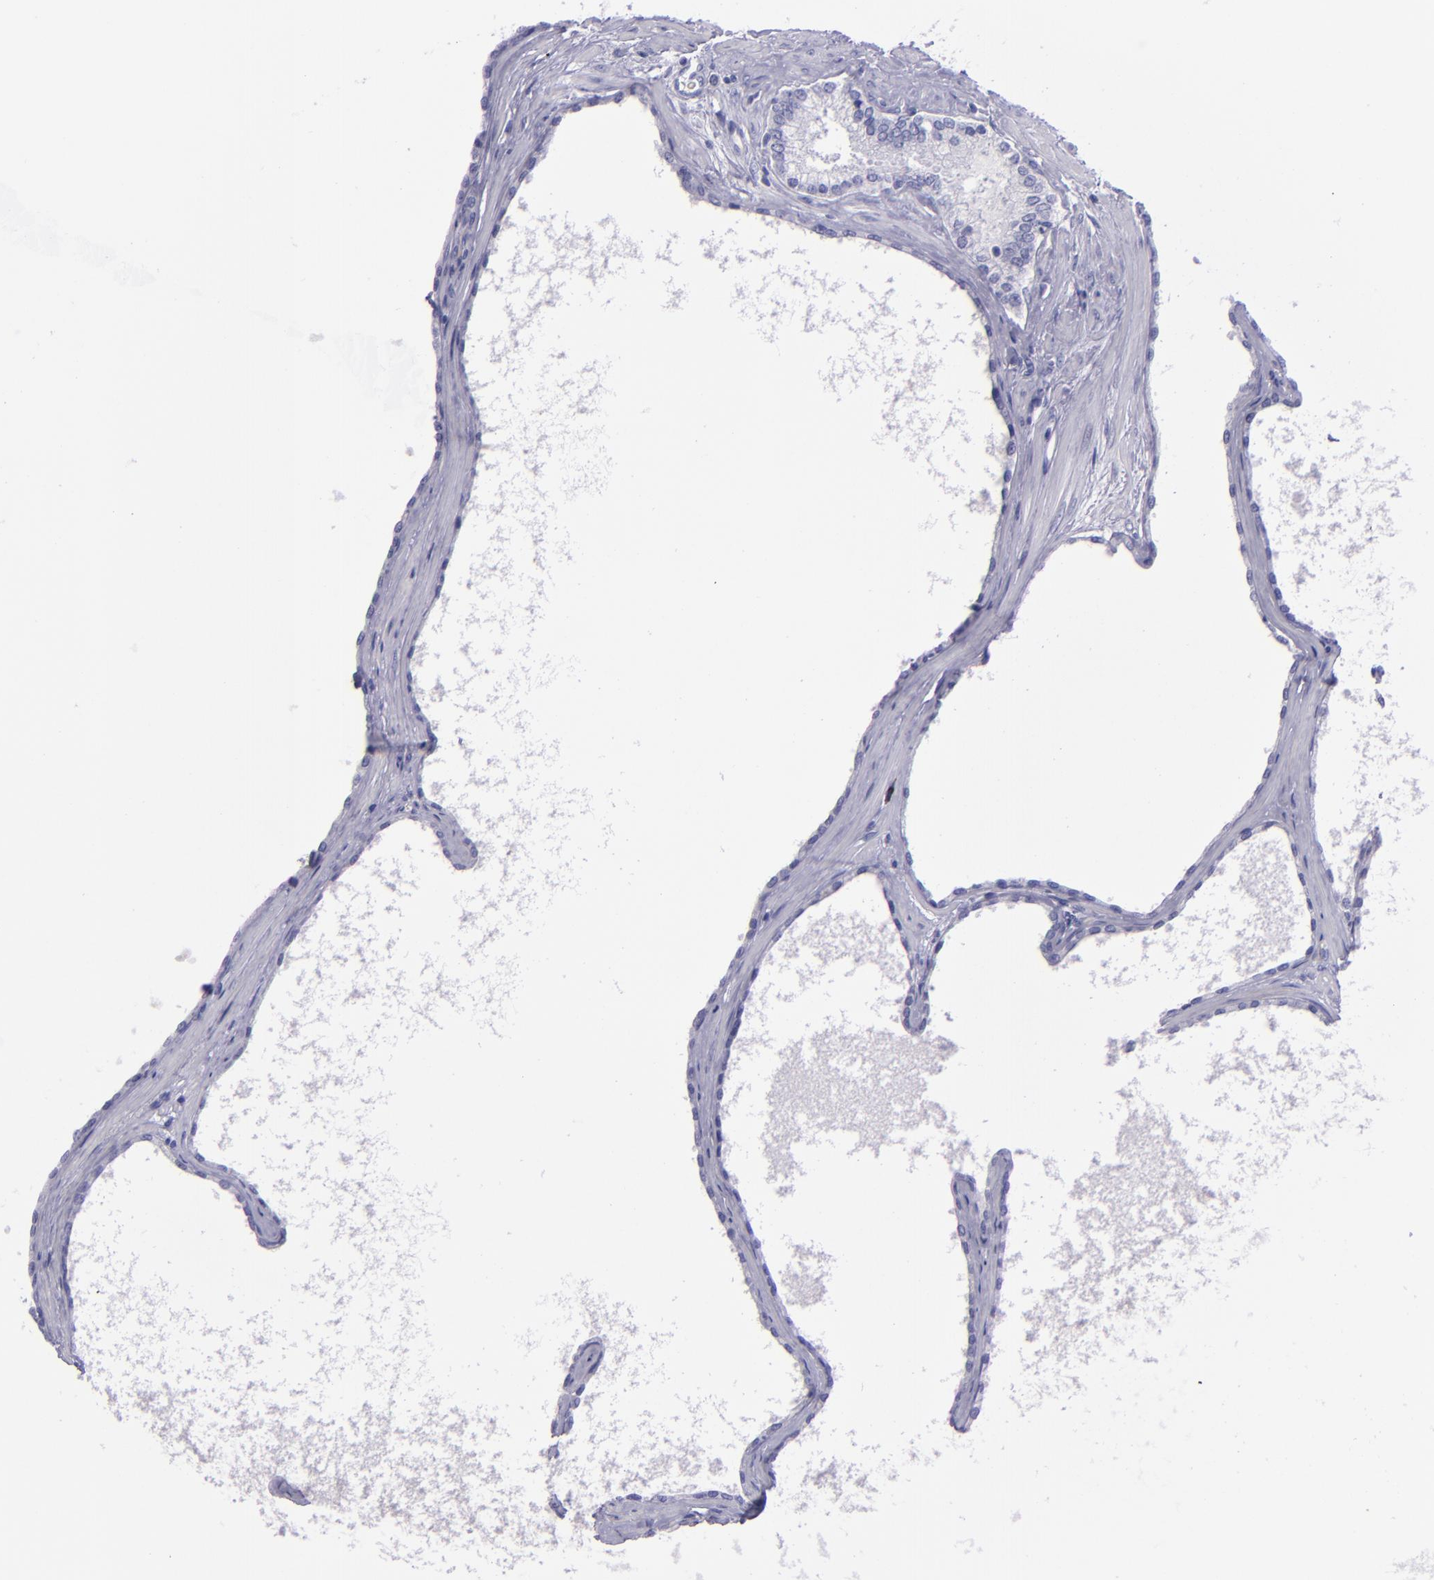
{"staining": {"intensity": "negative", "quantity": "none", "location": "none"}, "tissue": "prostate cancer", "cell_type": "Tumor cells", "image_type": "cancer", "snomed": [{"axis": "morphology", "description": "Adenocarcinoma, High grade"}, {"axis": "topography", "description": "Prostate"}], "caption": "This is a image of immunohistochemistry staining of prostate cancer, which shows no staining in tumor cells. (Stains: DAB immunohistochemistry with hematoxylin counter stain, Microscopy: brightfield microscopy at high magnification).", "gene": "TNNT3", "patient": {"sex": "male", "age": 71}}